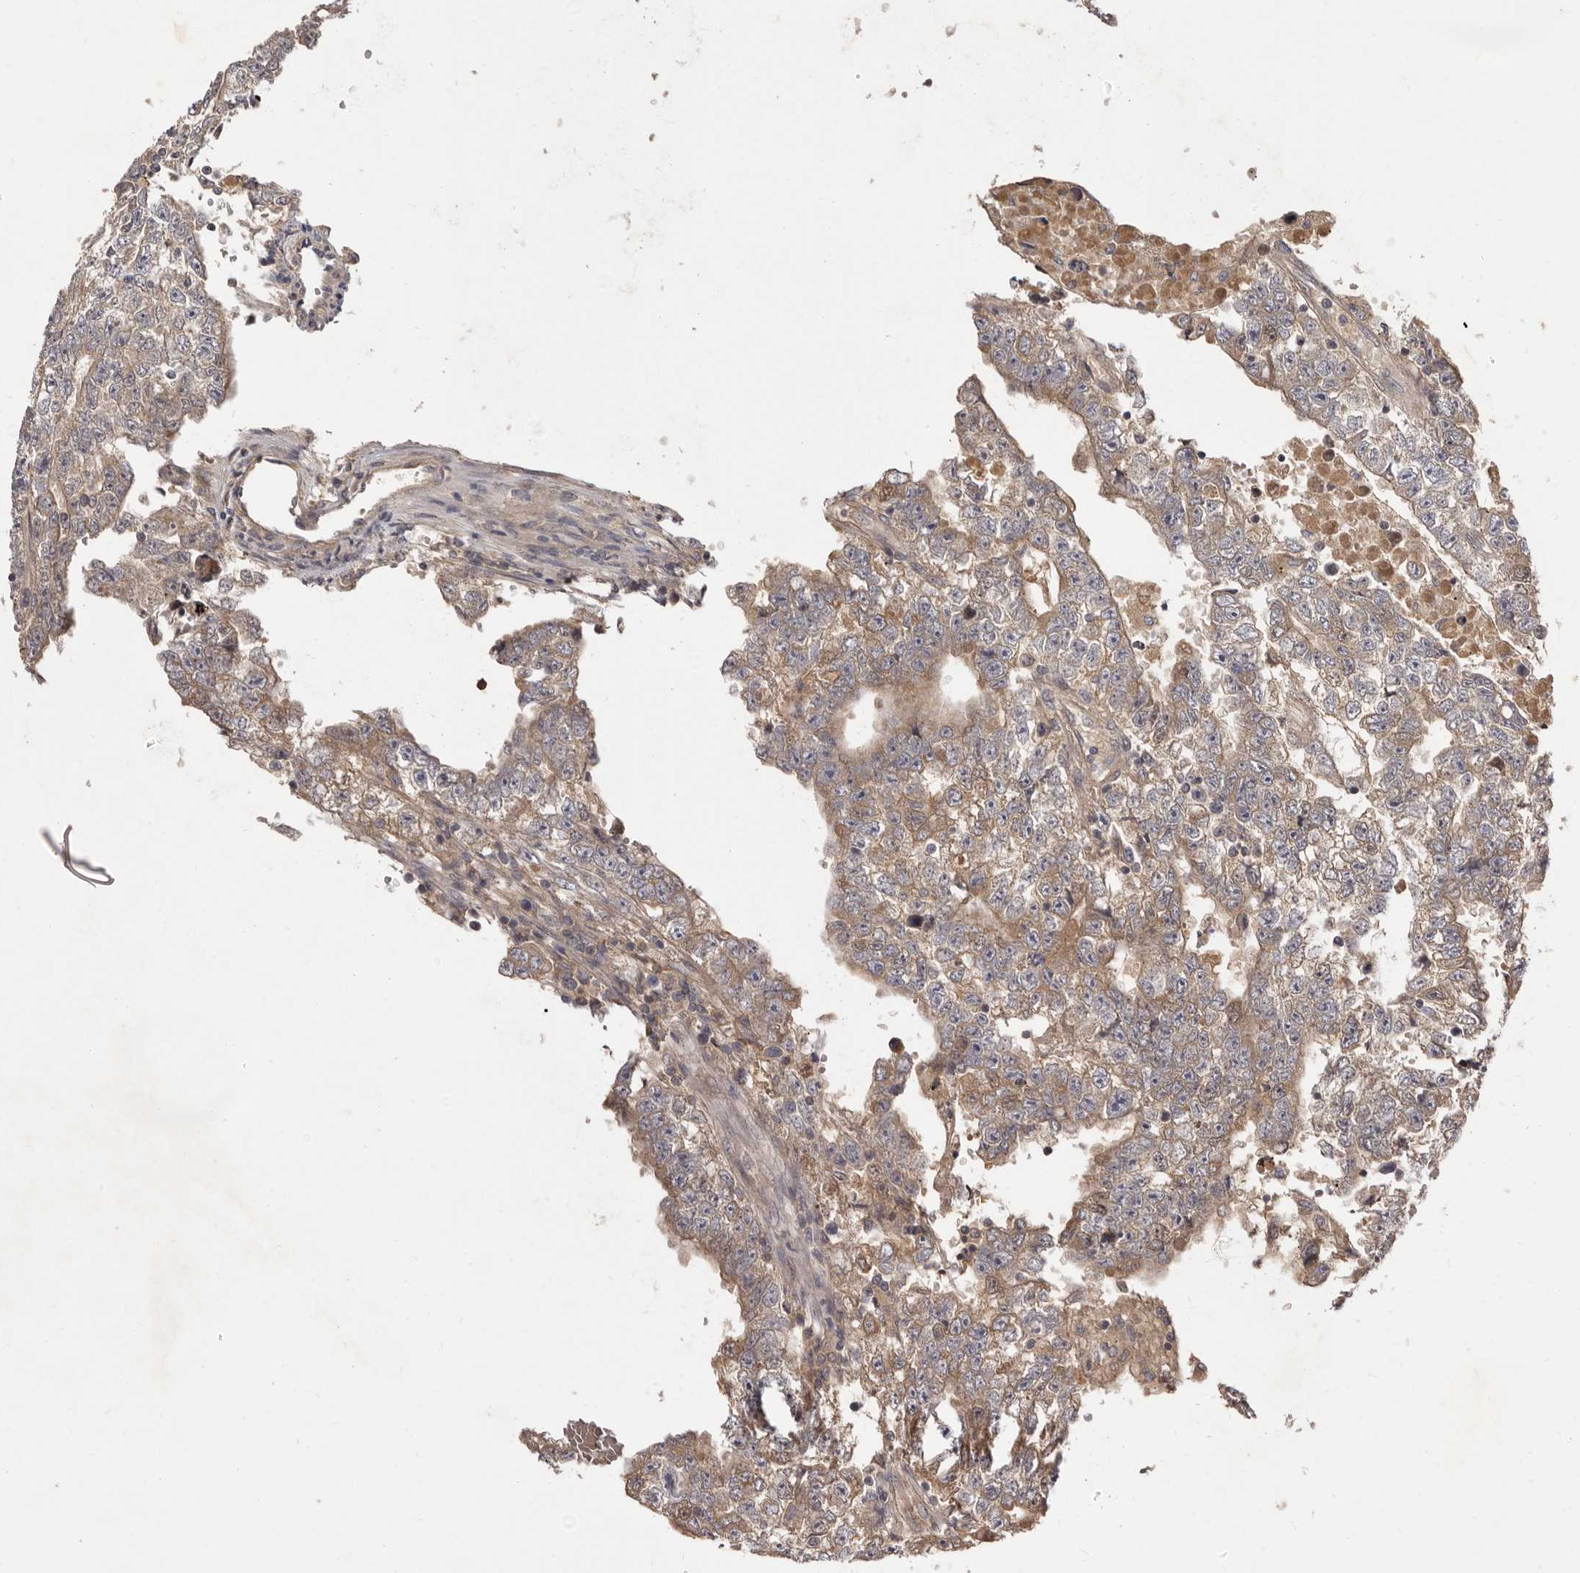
{"staining": {"intensity": "weak", "quantity": "25%-75%", "location": "cytoplasmic/membranous"}, "tissue": "testis cancer", "cell_type": "Tumor cells", "image_type": "cancer", "snomed": [{"axis": "morphology", "description": "Carcinoma, Embryonal, NOS"}, {"axis": "topography", "description": "Testis"}], "caption": "A brown stain shows weak cytoplasmic/membranous positivity of a protein in testis cancer (embryonal carcinoma) tumor cells.", "gene": "INAVA", "patient": {"sex": "male", "age": 25}}